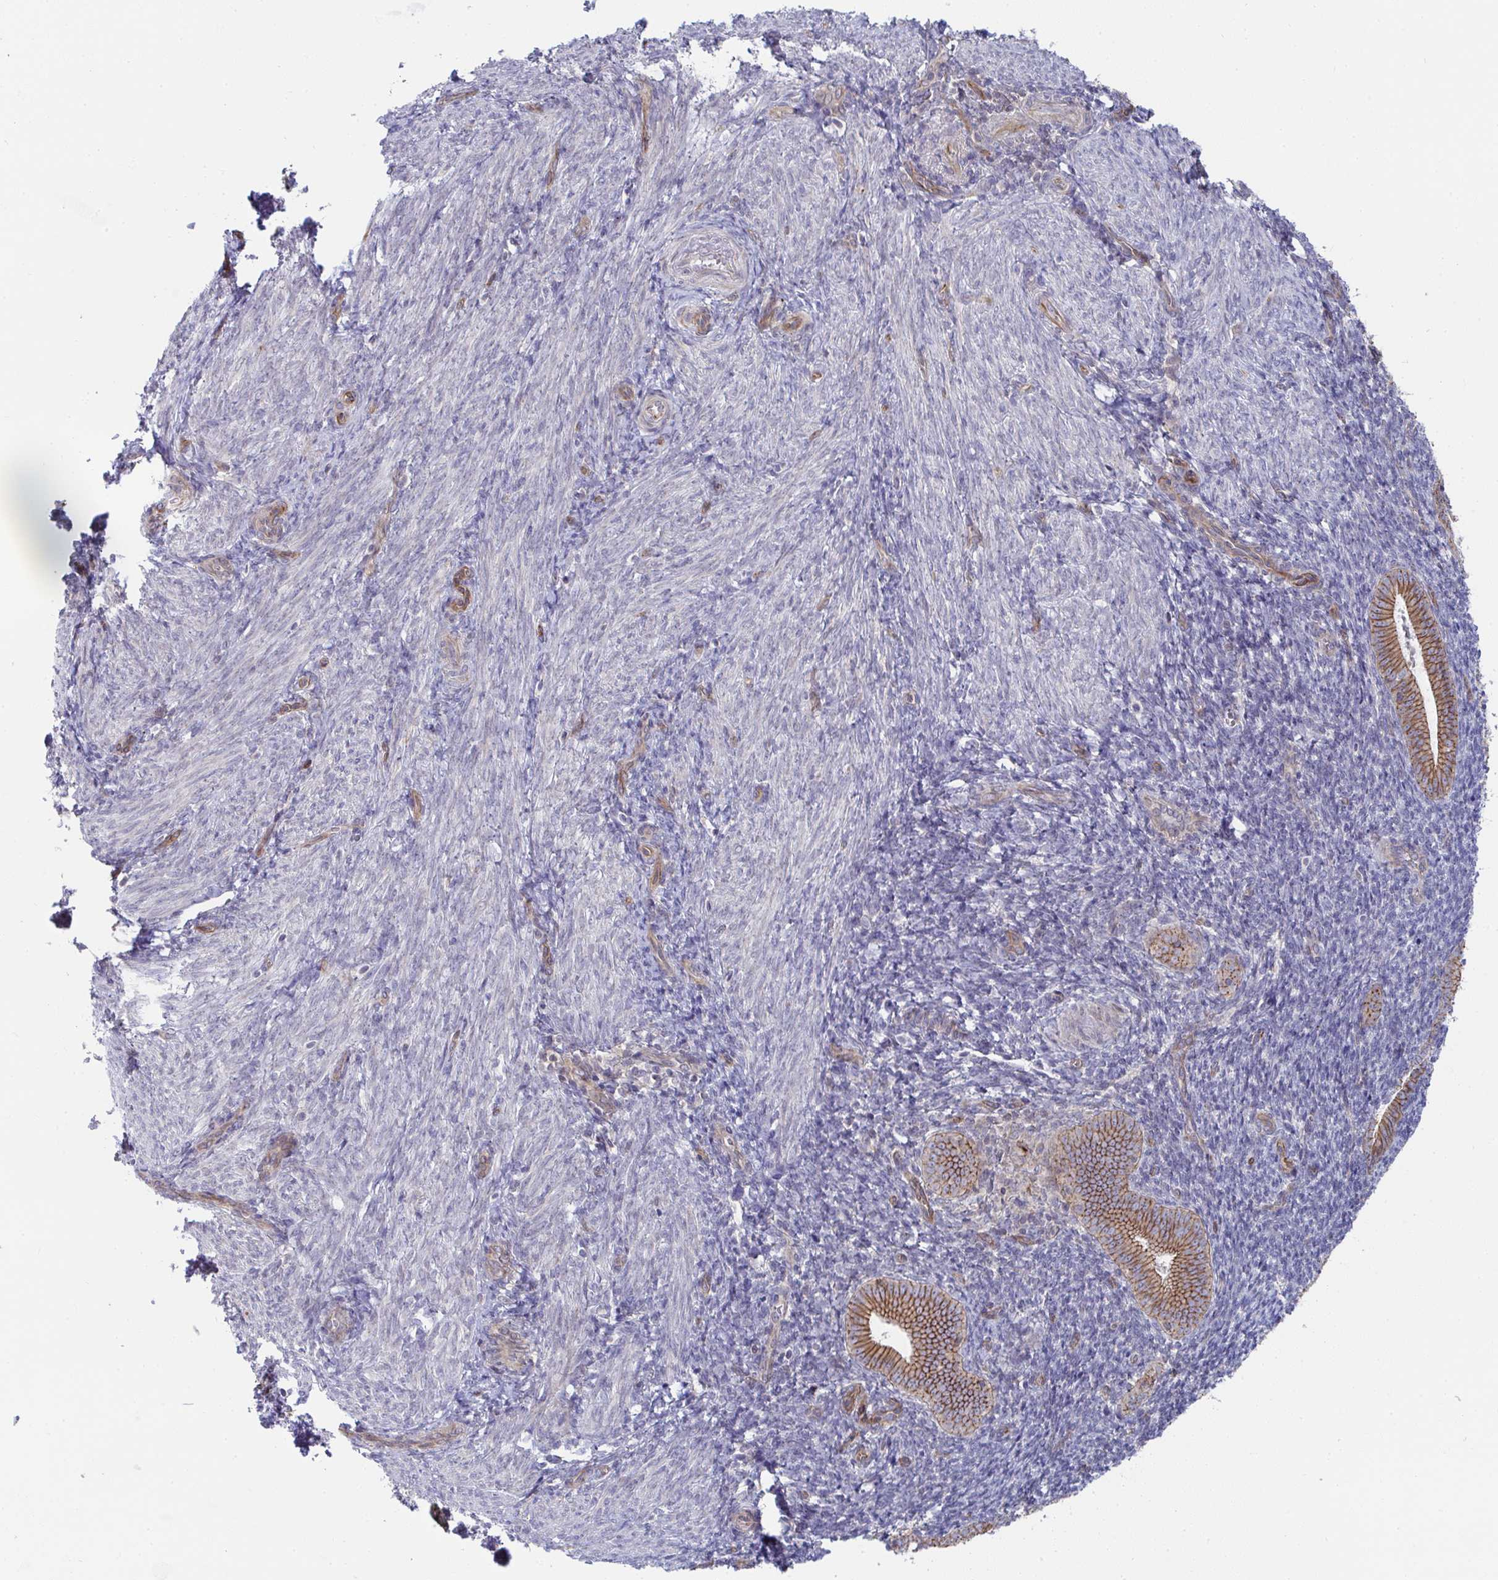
{"staining": {"intensity": "negative", "quantity": "none", "location": "none"}, "tissue": "endometrium", "cell_type": "Cells in endometrial stroma", "image_type": "normal", "snomed": [{"axis": "morphology", "description": "Normal tissue, NOS"}, {"axis": "topography", "description": "Endometrium"}], "caption": "Immunohistochemistry image of normal human endometrium stained for a protein (brown), which shows no expression in cells in endometrial stroma.", "gene": "EIF1AD", "patient": {"sex": "female", "age": 25}}